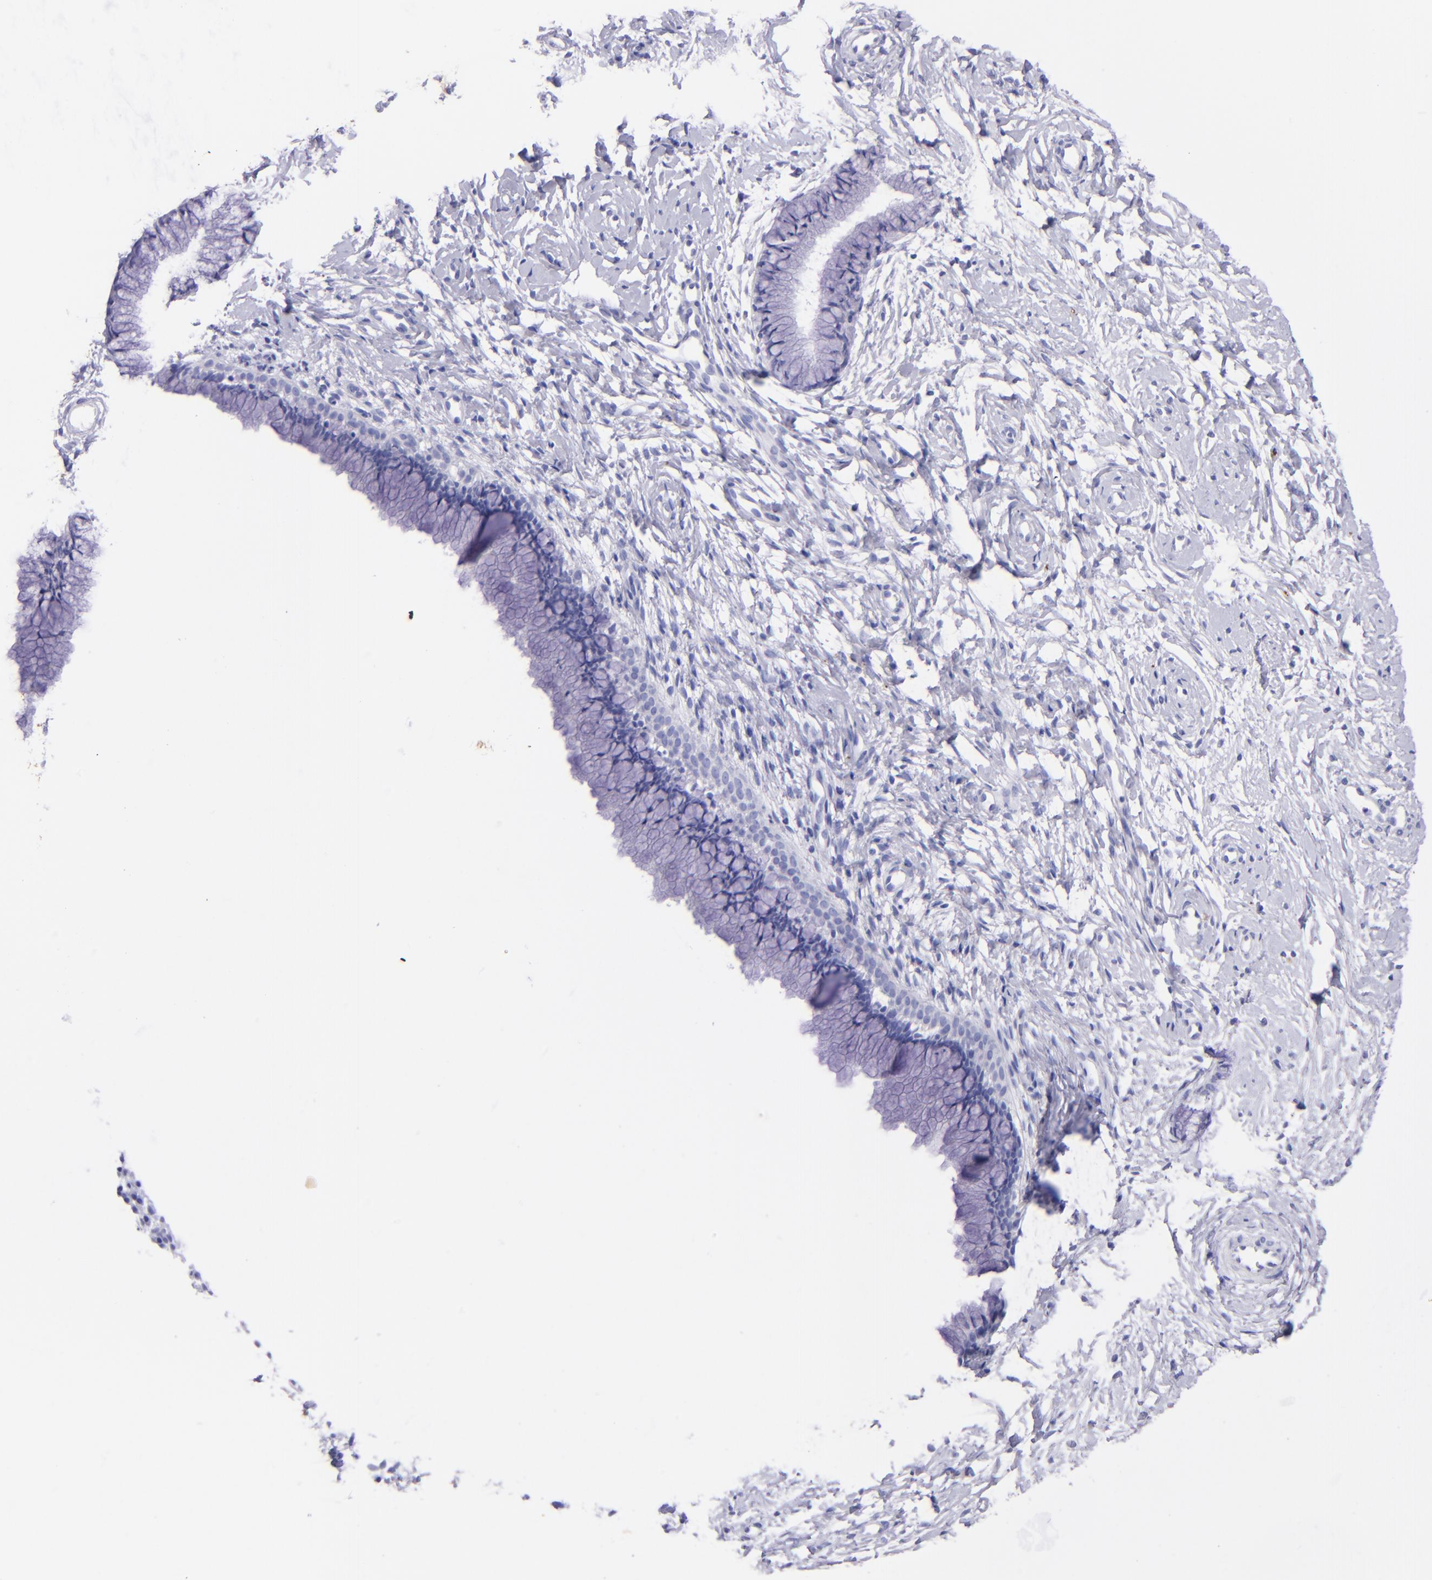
{"staining": {"intensity": "negative", "quantity": "none", "location": "none"}, "tissue": "cervix", "cell_type": "Glandular cells", "image_type": "normal", "snomed": [{"axis": "morphology", "description": "Normal tissue, NOS"}, {"axis": "topography", "description": "Cervix"}], "caption": "Immunohistochemical staining of normal cervix shows no significant staining in glandular cells. Nuclei are stained in blue.", "gene": "UCHL1", "patient": {"sex": "female", "age": 46}}